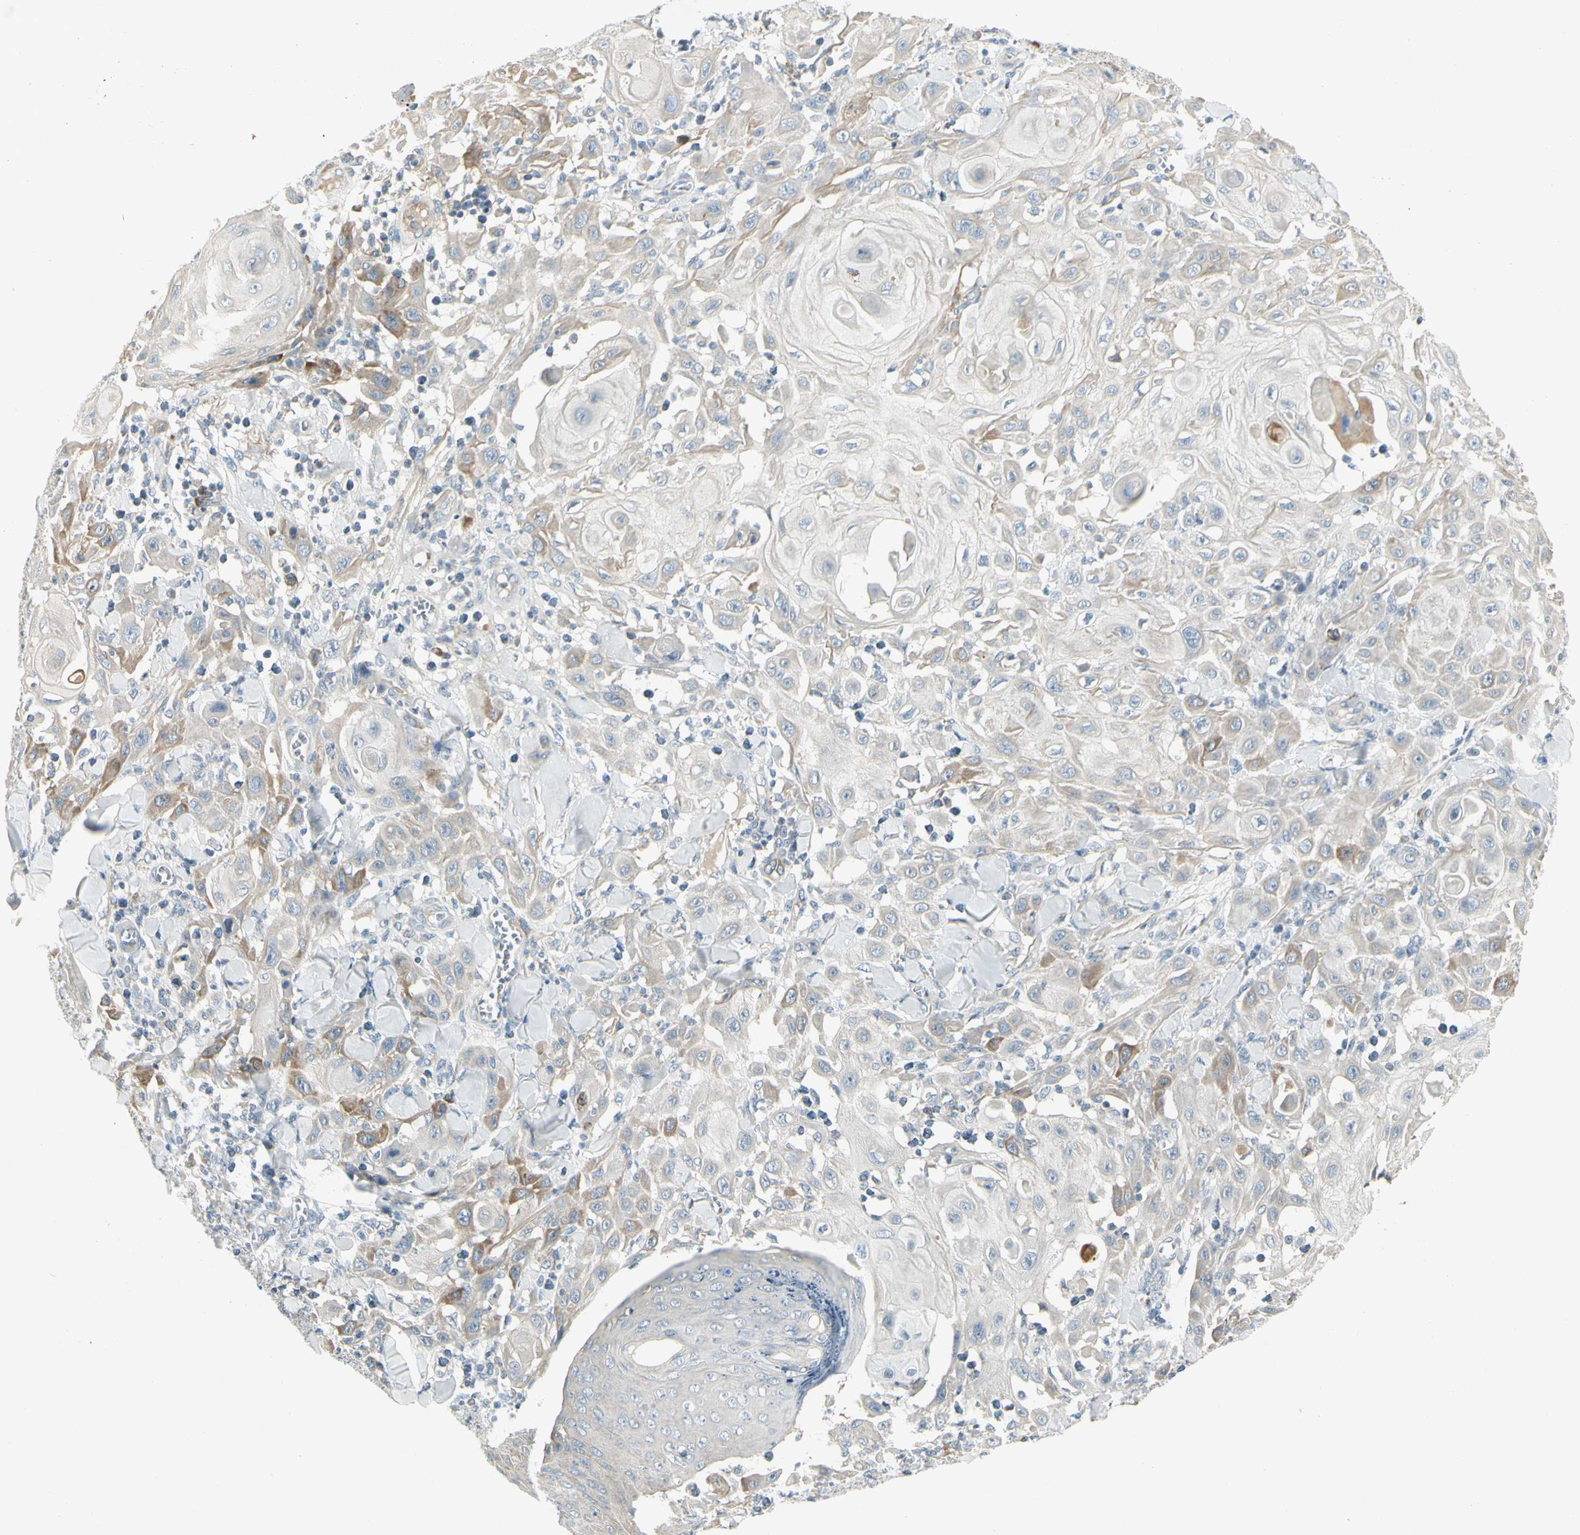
{"staining": {"intensity": "moderate", "quantity": "25%-75%", "location": "cytoplasmic/membranous"}, "tissue": "skin cancer", "cell_type": "Tumor cells", "image_type": "cancer", "snomed": [{"axis": "morphology", "description": "Squamous cell carcinoma, NOS"}, {"axis": "topography", "description": "Skin"}], "caption": "Protein expression analysis of human skin cancer (squamous cell carcinoma) reveals moderate cytoplasmic/membranous positivity in about 25%-75% of tumor cells.", "gene": "CCNB2", "patient": {"sex": "male", "age": 24}}